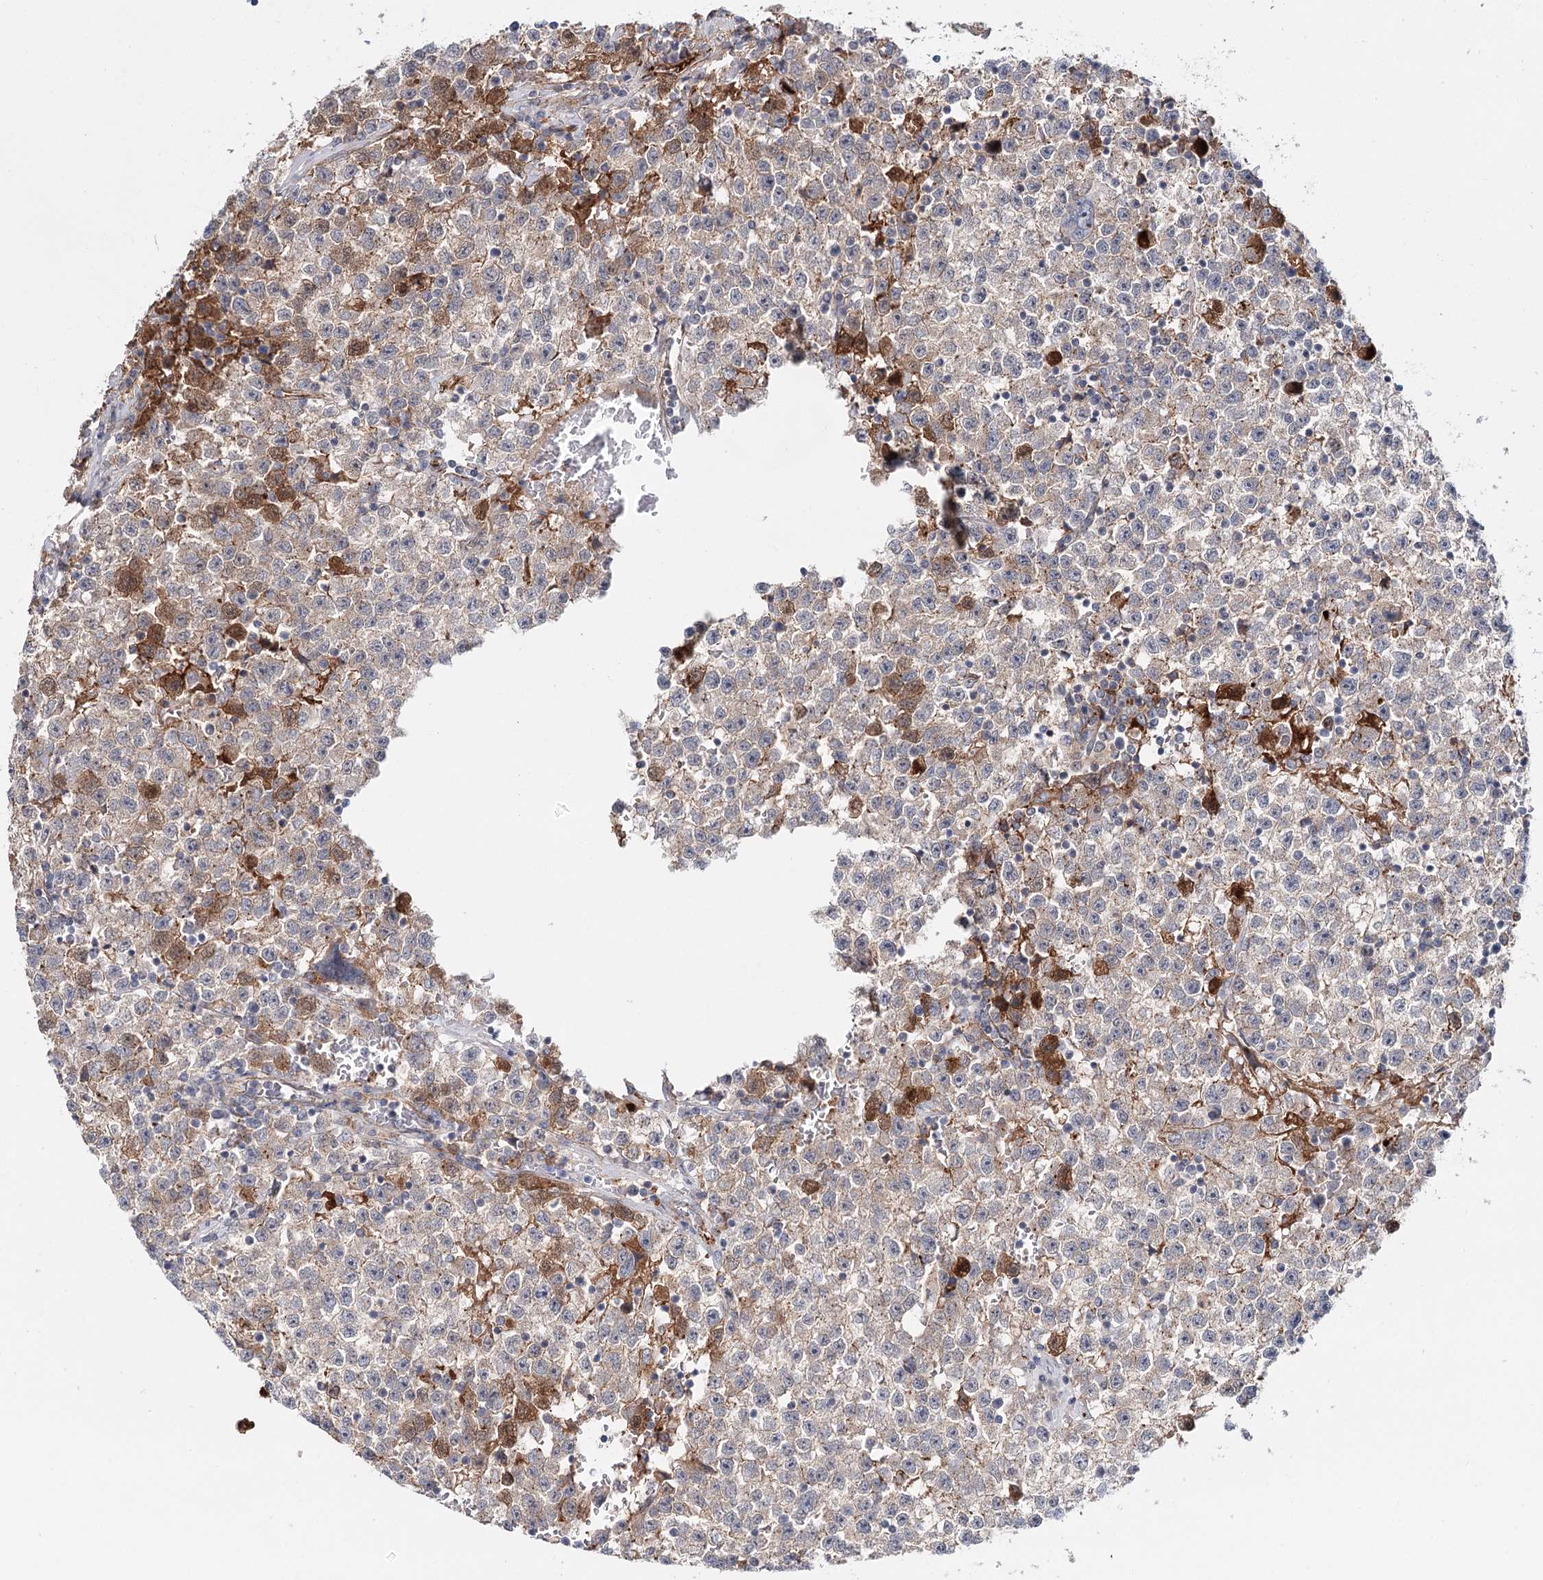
{"staining": {"intensity": "weak", "quantity": "<25%", "location": "cytoplasmic/membranous"}, "tissue": "testis cancer", "cell_type": "Tumor cells", "image_type": "cancer", "snomed": [{"axis": "morphology", "description": "Seminoma, NOS"}, {"axis": "topography", "description": "Testis"}], "caption": "There is no significant staining in tumor cells of testis cancer (seminoma).", "gene": "PKP4", "patient": {"sex": "male", "age": 22}}